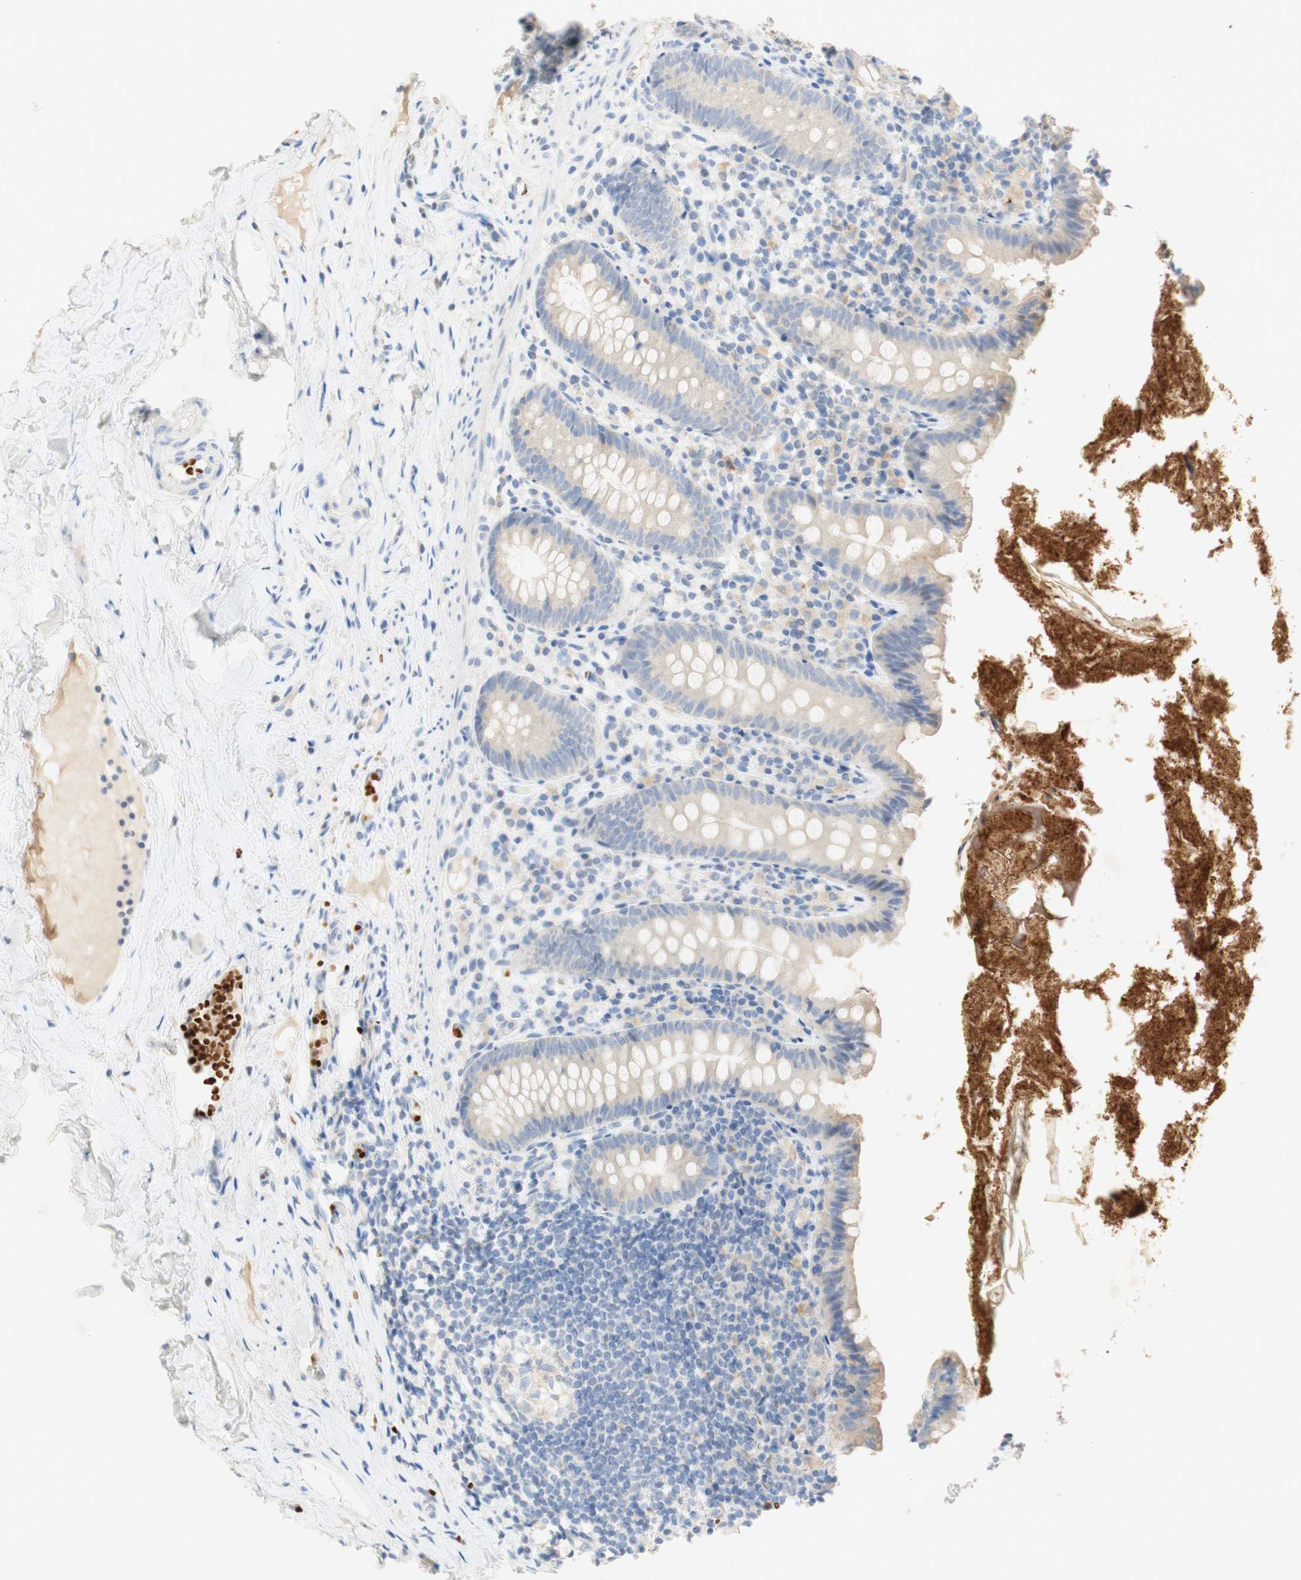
{"staining": {"intensity": "weak", "quantity": "25%-75%", "location": "cytoplasmic/membranous"}, "tissue": "appendix", "cell_type": "Glandular cells", "image_type": "normal", "snomed": [{"axis": "morphology", "description": "Normal tissue, NOS"}, {"axis": "topography", "description": "Appendix"}], "caption": "Appendix stained with IHC reveals weak cytoplasmic/membranous positivity in about 25%-75% of glandular cells. (brown staining indicates protein expression, while blue staining denotes nuclei).", "gene": "EPO", "patient": {"sex": "male", "age": 52}}